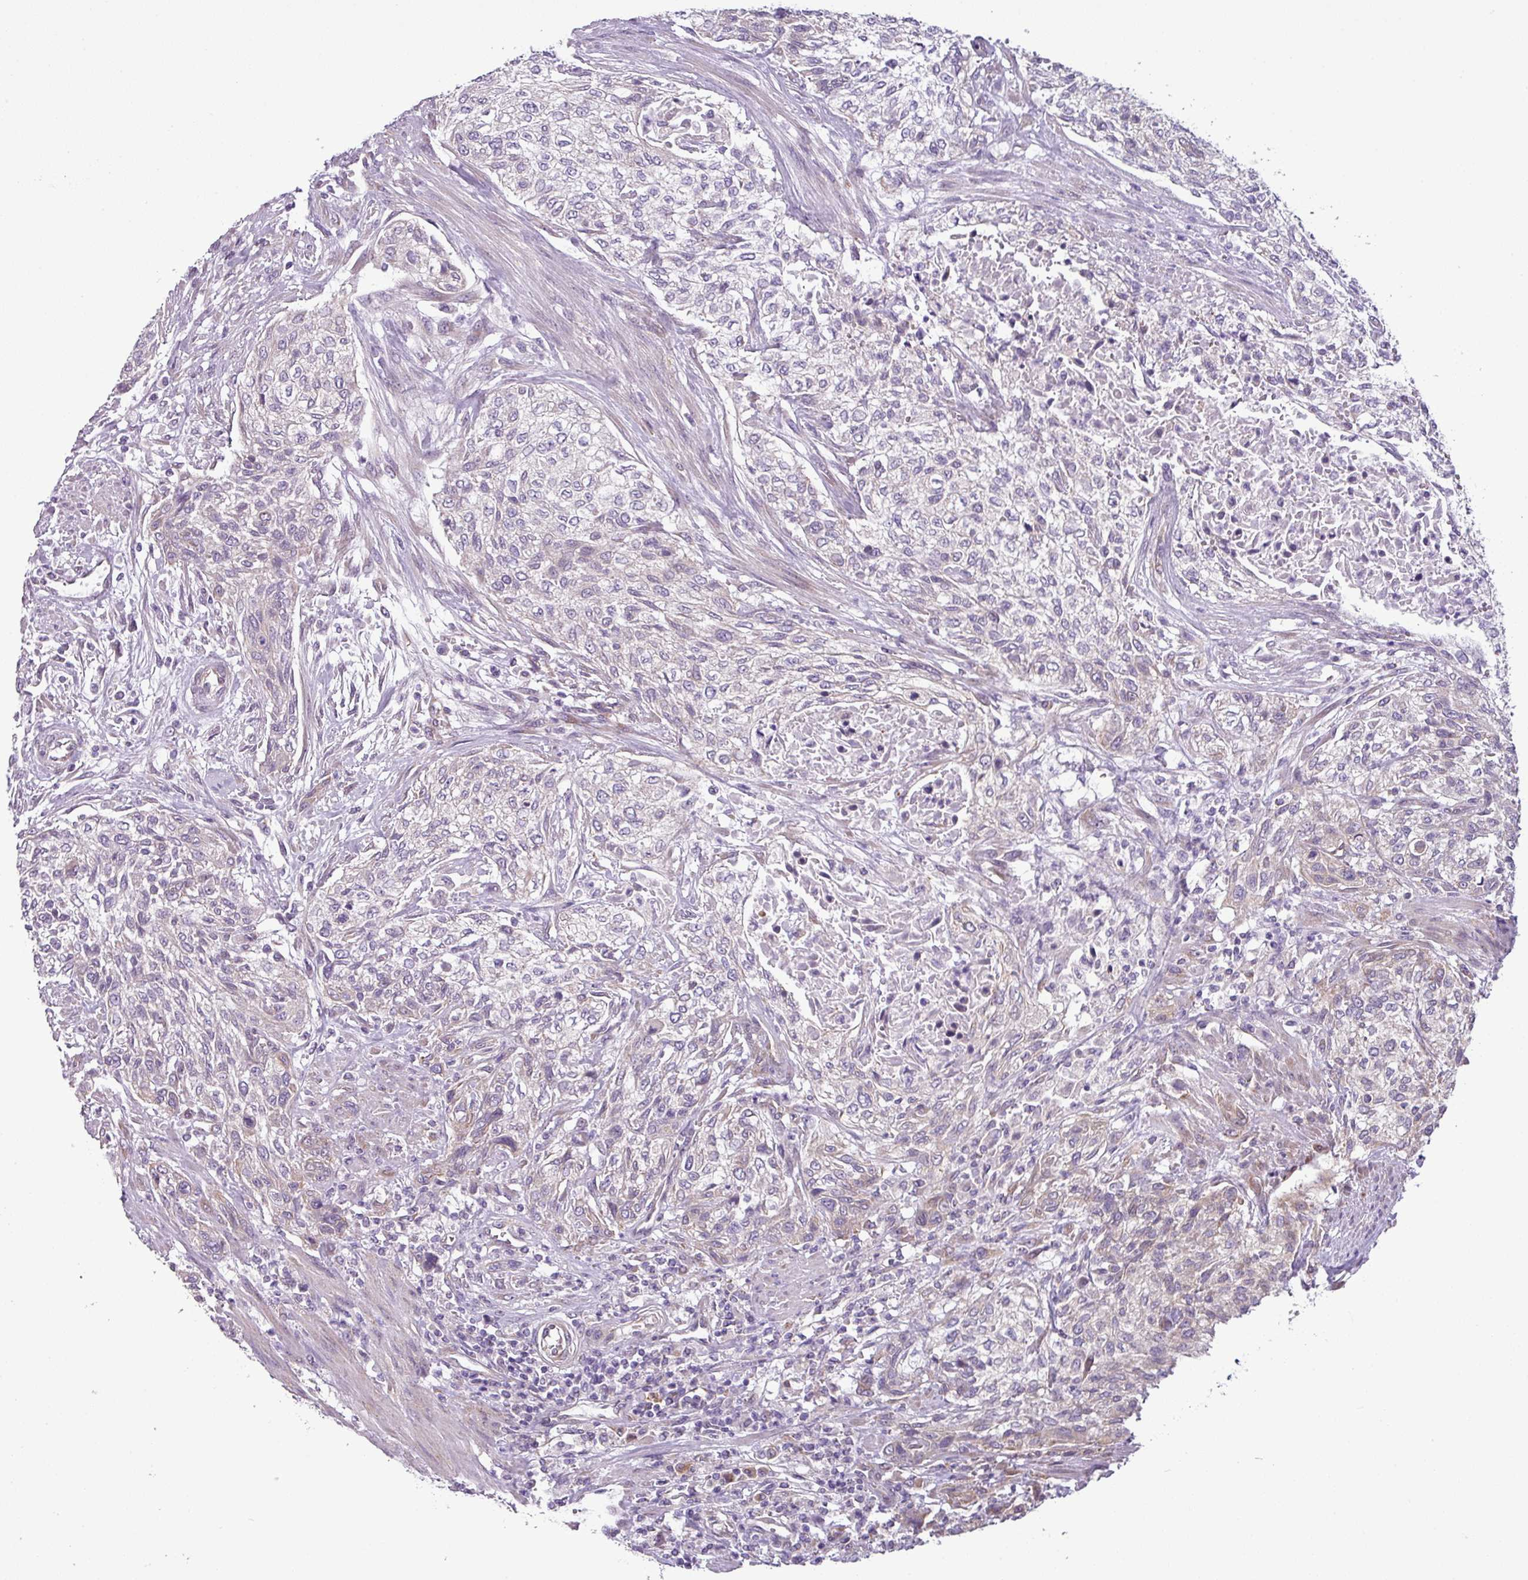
{"staining": {"intensity": "weak", "quantity": "<25%", "location": "cytoplasmic/membranous"}, "tissue": "urothelial cancer", "cell_type": "Tumor cells", "image_type": "cancer", "snomed": [{"axis": "morphology", "description": "Normal tissue, NOS"}, {"axis": "morphology", "description": "Urothelial carcinoma, NOS"}, {"axis": "topography", "description": "Urinary bladder"}, {"axis": "topography", "description": "Peripheral nerve tissue"}], "caption": "Tumor cells show no significant protein expression in urothelial cancer.", "gene": "TOR1AIP2", "patient": {"sex": "male", "age": 35}}